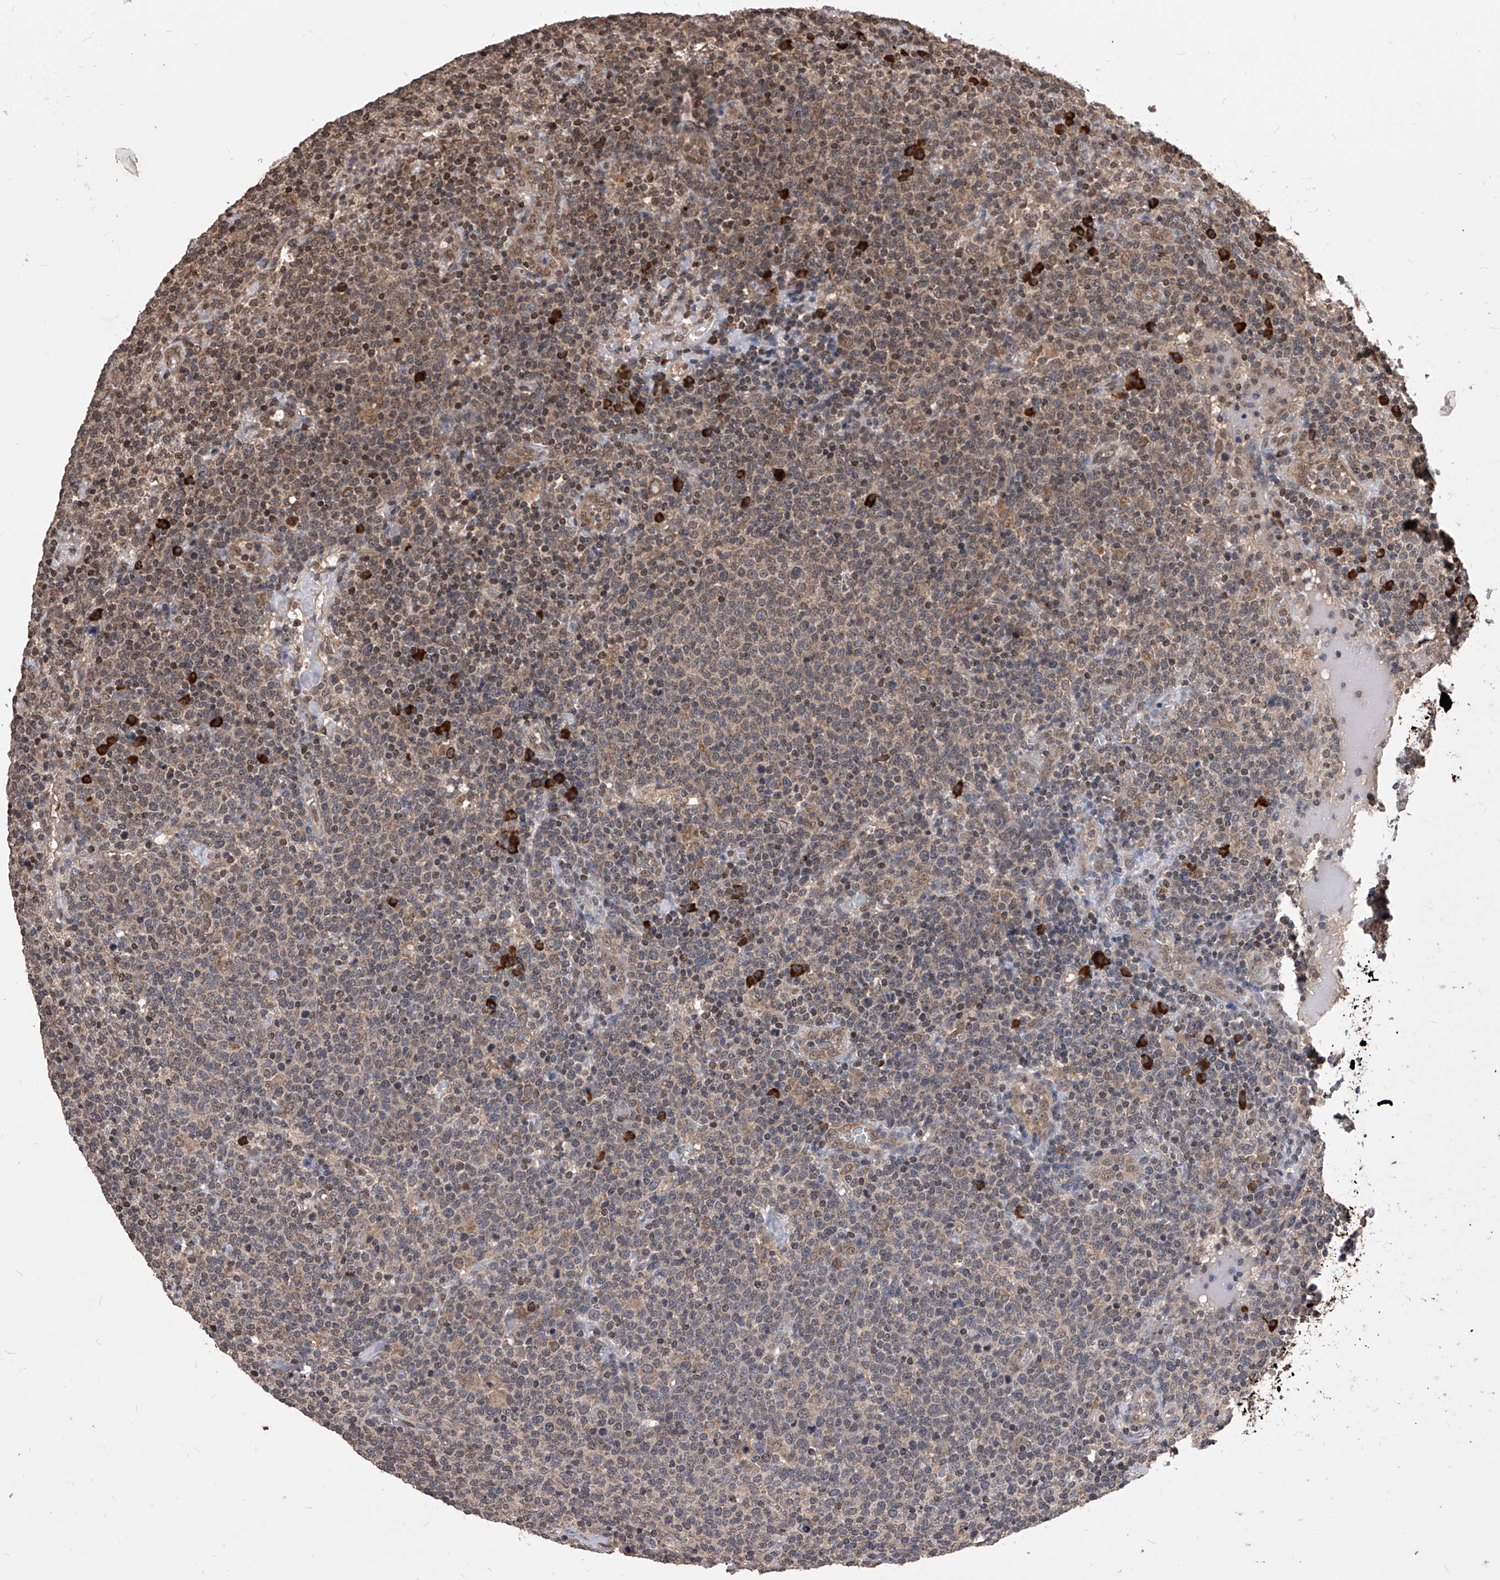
{"staining": {"intensity": "weak", "quantity": "25%-75%", "location": "cytoplasmic/membranous"}, "tissue": "lymphoma", "cell_type": "Tumor cells", "image_type": "cancer", "snomed": [{"axis": "morphology", "description": "Malignant lymphoma, non-Hodgkin's type, High grade"}, {"axis": "topography", "description": "Lymph node"}], "caption": "Protein analysis of malignant lymphoma, non-Hodgkin's type (high-grade) tissue exhibits weak cytoplasmic/membranous expression in approximately 25%-75% of tumor cells.", "gene": "ID1", "patient": {"sex": "male", "age": 61}}